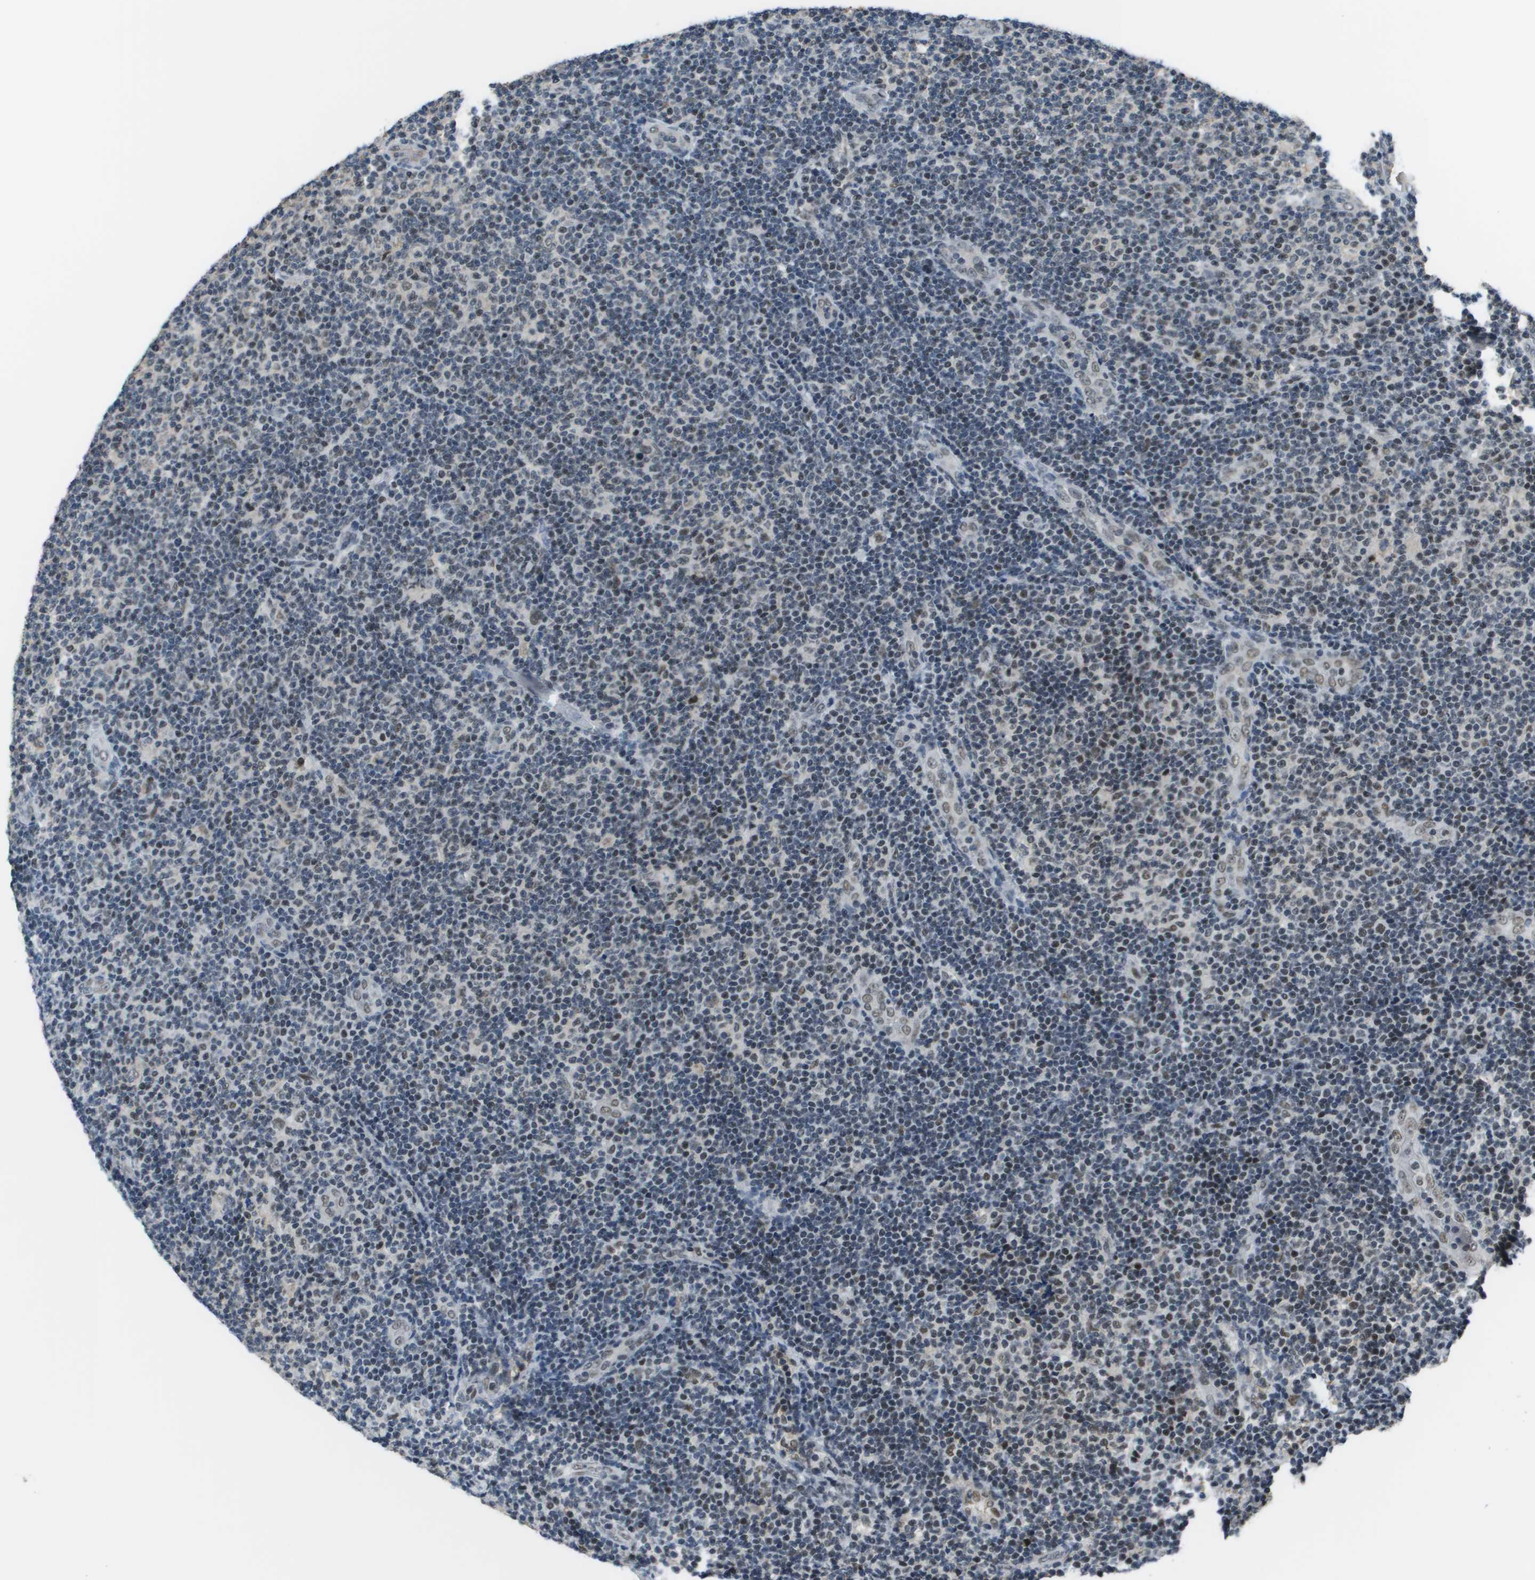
{"staining": {"intensity": "weak", "quantity": "25%-75%", "location": "nuclear"}, "tissue": "lymphoma", "cell_type": "Tumor cells", "image_type": "cancer", "snomed": [{"axis": "morphology", "description": "Malignant lymphoma, non-Hodgkin's type, Low grade"}, {"axis": "topography", "description": "Lymph node"}], "caption": "The immunohistochemical stain labels weak nuclear staining in tumor cells of lymphoma tissue.", "gene": "THRAP3", "patient": {"sex": "male", "age": 83}}